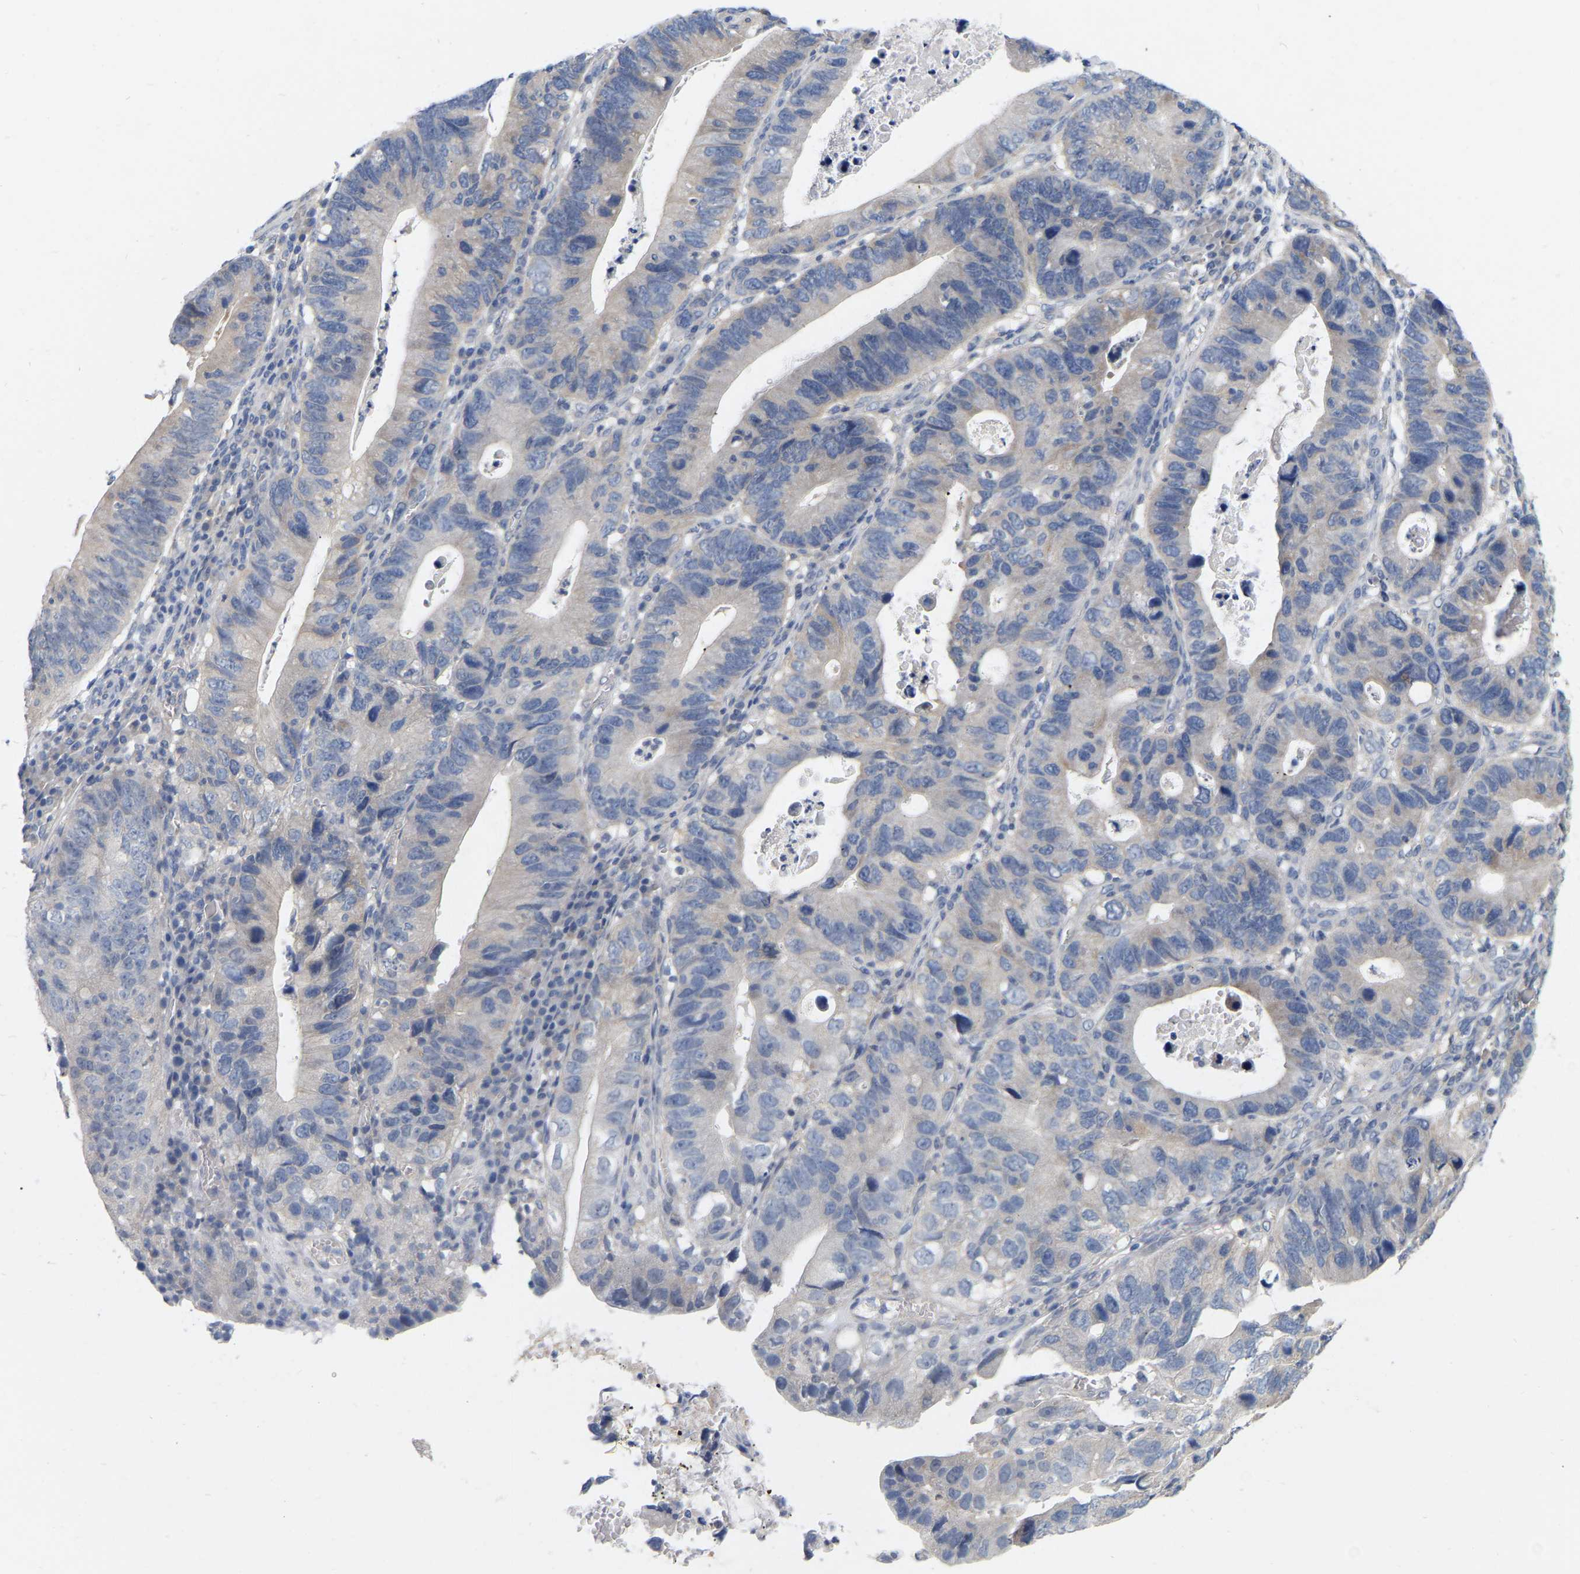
{"staining": {"intensity": "negative", "quantity": "none", "location": "none"}, "tissue": "stomach cancer", "cell_type": "Tumor cells", "image_type": "cancer", "snomed": [{"axis": "morphology", "description": "Adenocarcinoma, NOS"}, {"axis": "topography", "description": "Stomach"}], "caption": "This is an immunohistochemistry (IHC) photomicrograph of stomach cancer. There is no expression in tumor cells.", "gene": "WIPI2", "patient": {"sex": "male", "age": 59}}